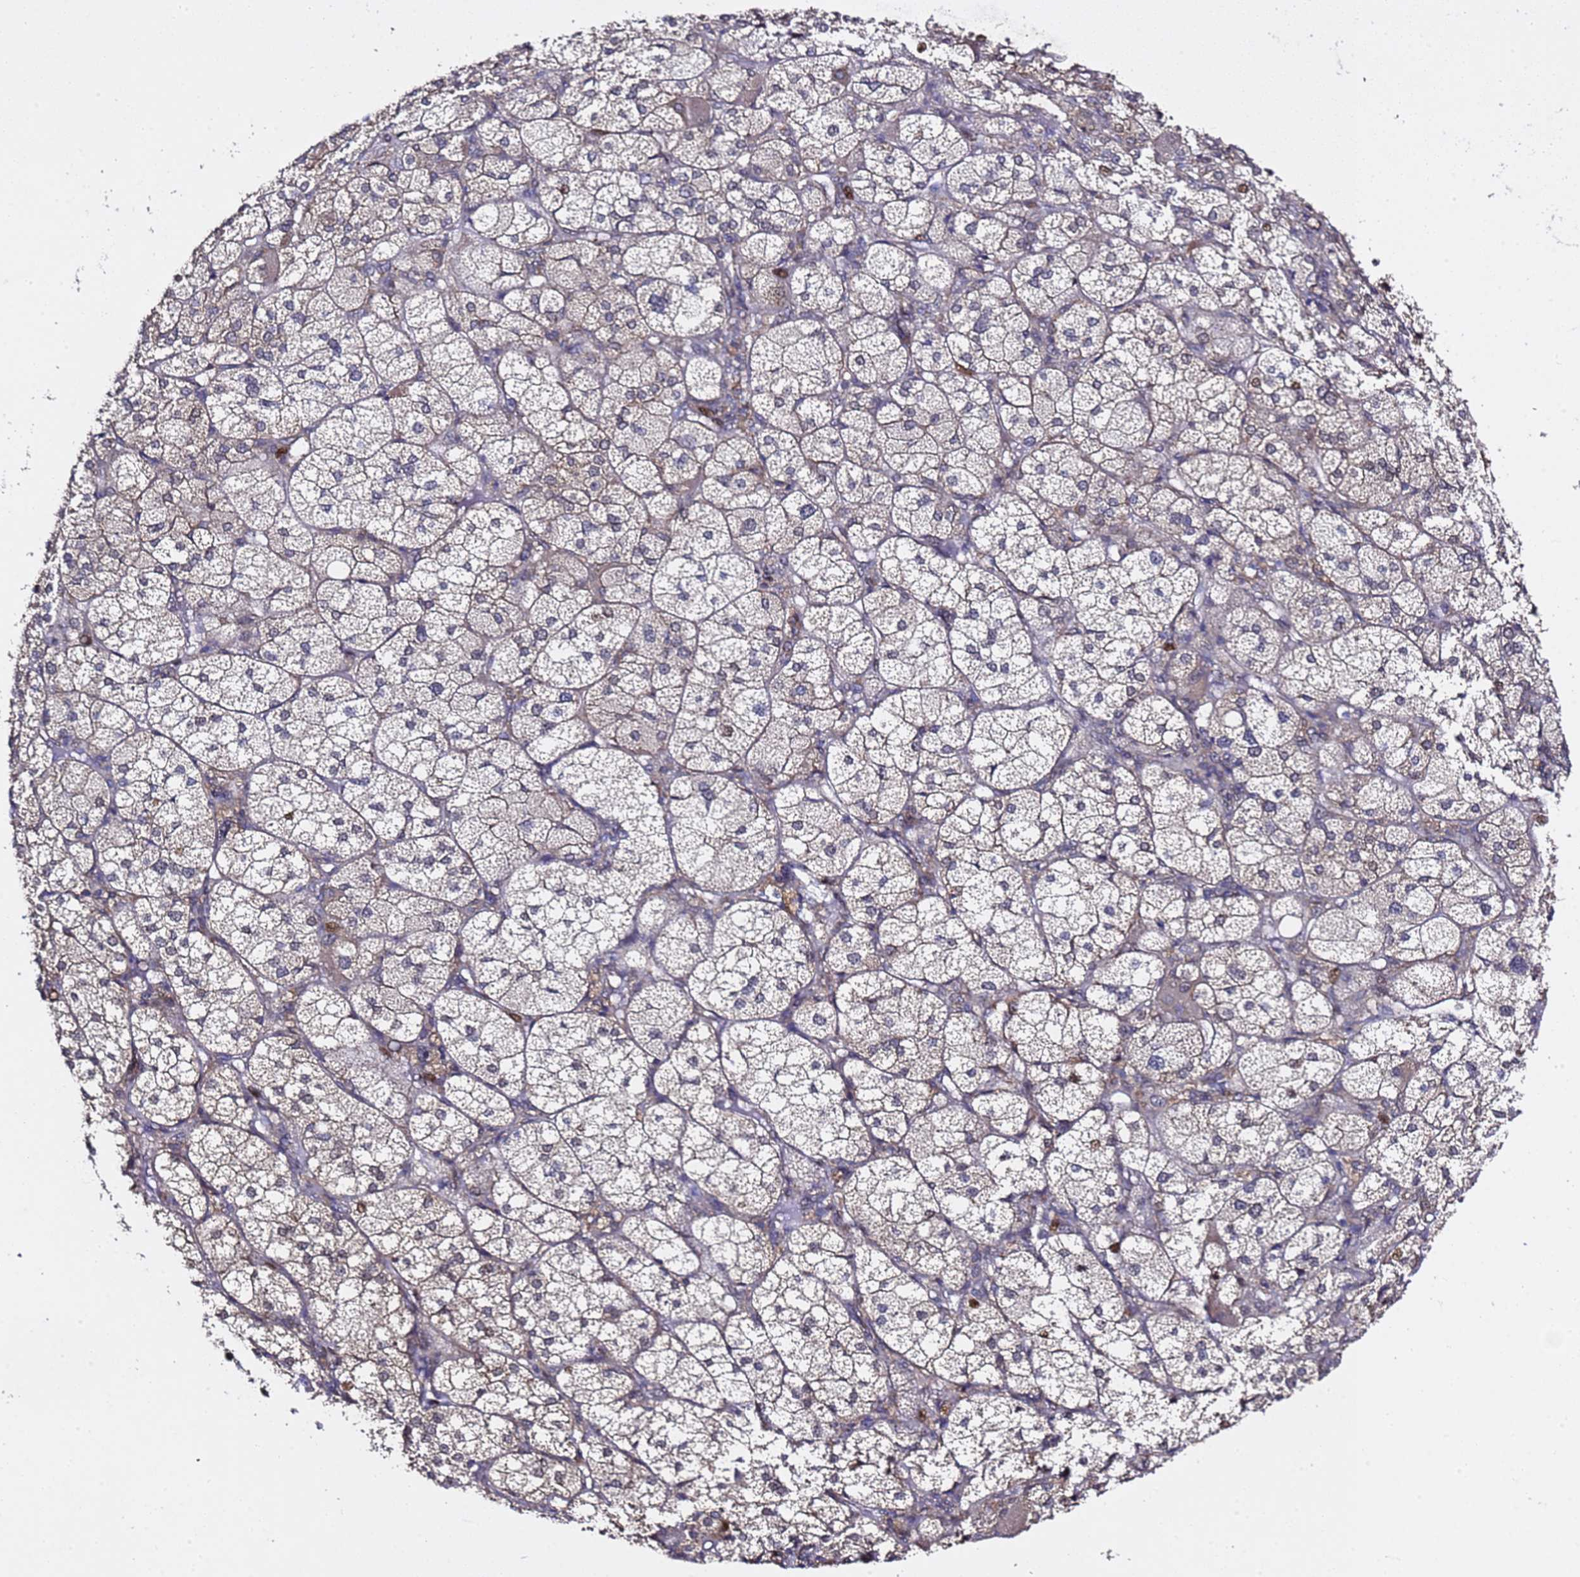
{"staining": {"intensity": "weak", "quantity": "25%-75%", "location": "cytoplasmic/membranous"}, "tissue": "adrenal gland", "cell_type": "Glandular cells", "image_type": "normal", "snomed": [{"axis": "morphology", "description": "Normal tissue, NOS"}, {"axis": "topography", "description": "Adrenal gland"}], "caption": "Immunohistochemistry of benign human adrenal gland demonstrates low levels of weak cytoplasmic/membranous positivity in about 25%-75% of glandular cells. The staining was performed using DAB to visualize the protein expression in brown, while the nuclei were stained in blue with hematoxylin (Magnification: 20x).", "gene": "ALG3", "patient": {"sex": "female", "age": 61}}